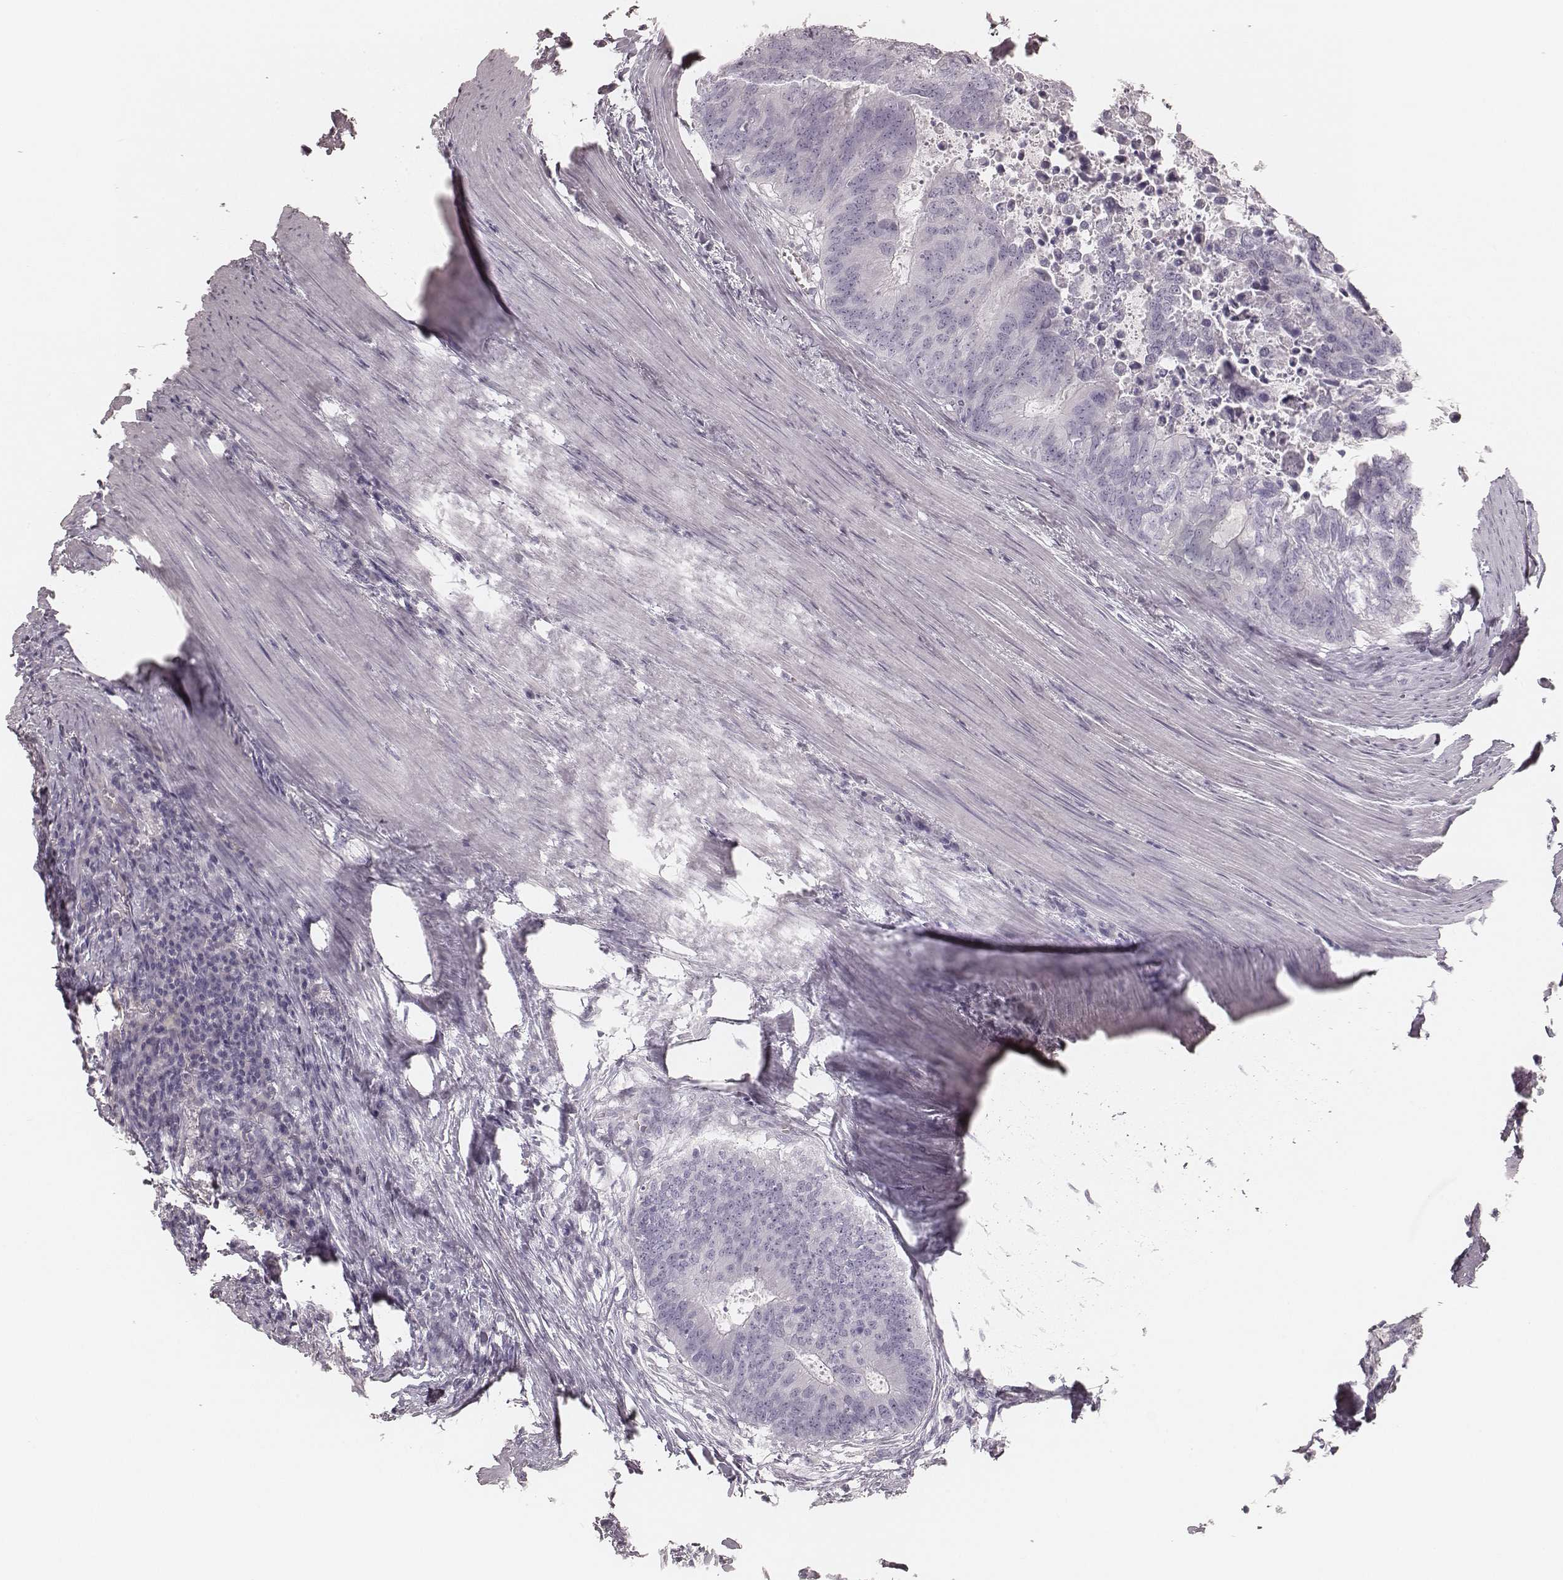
{"staining": {"intensity": "negative", "quantity": "none", "location": "none"}, "tissue": "colorectal cancer", "cell_type": "Tumor cells", "image_type": "cancer", "snomed": [{"axis": "morphology", "description": "Adenocarcinoma, NOS"}, {"axis": "topography", "description": "Colon"}], "caption": "Immunohistochemistry (IHC) image of human colorectal adenocarcinoma stained for a protein (brown), which exhibits no staining in tumor cells.", "gene": "KRT82", "patient": {"sex": "male", "age": 67}}